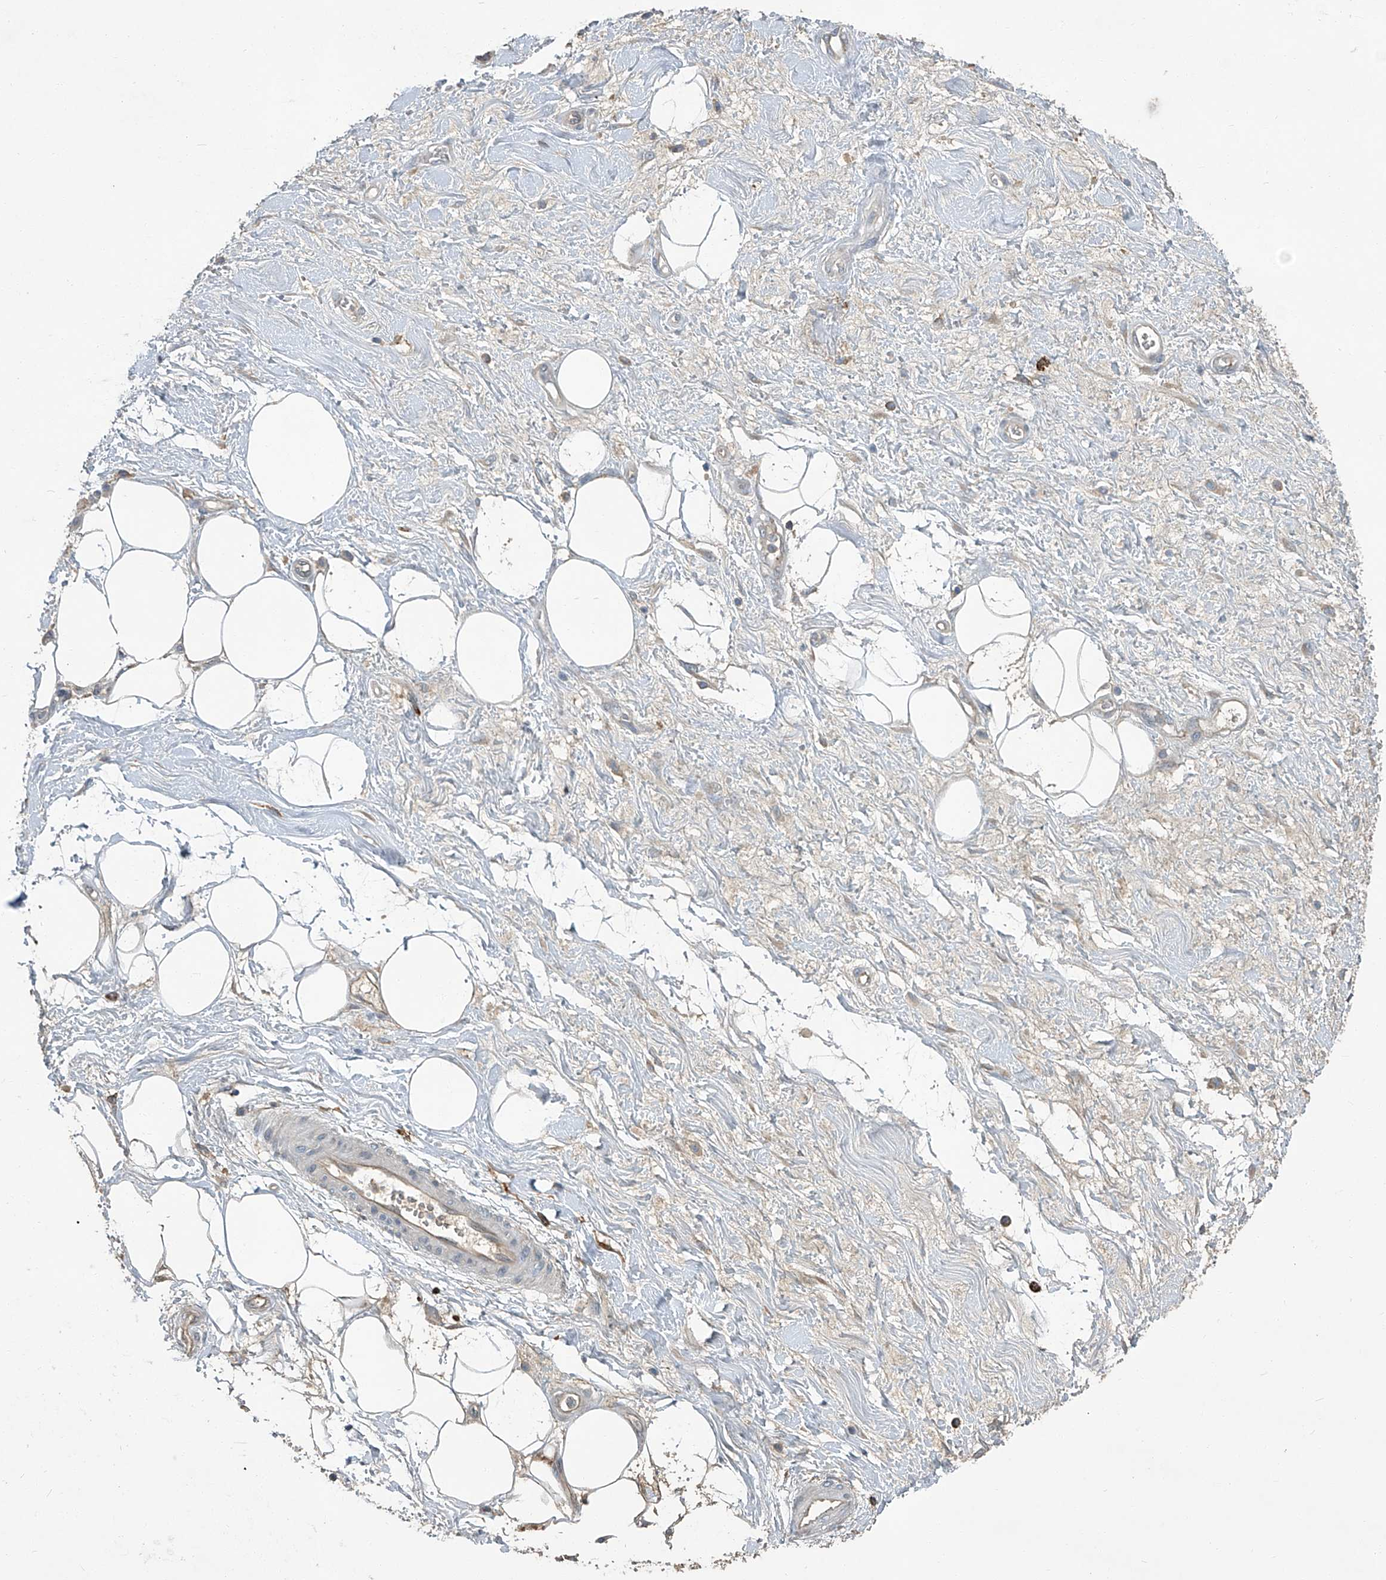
{"staining": {"intensity": "negative", "quantity": "none", "location": "none"}, "tissue": "adipose tissue", "cell_type": "Adipocytes", "image_type": "normal", "snomed": [{"axis": "morphology", "description": "Normal tissue, NOS"}, {"axis": "morphology", "description": "Adenocarcinoma, NOS"}, {"axis": "topography", "description": "Pancreas"}, {"axis": "topography", "description": "Peripheral nerve tissue"}], "caption": "Protein analysis of benign adipose tissue demonstrates no significant positivity in adipocytes. (DAB immunohistochemistry (IHC) with hematoxylin counter stain).", "gene": "FAM167A", "patient": {"sex": "male", "age": 59}}